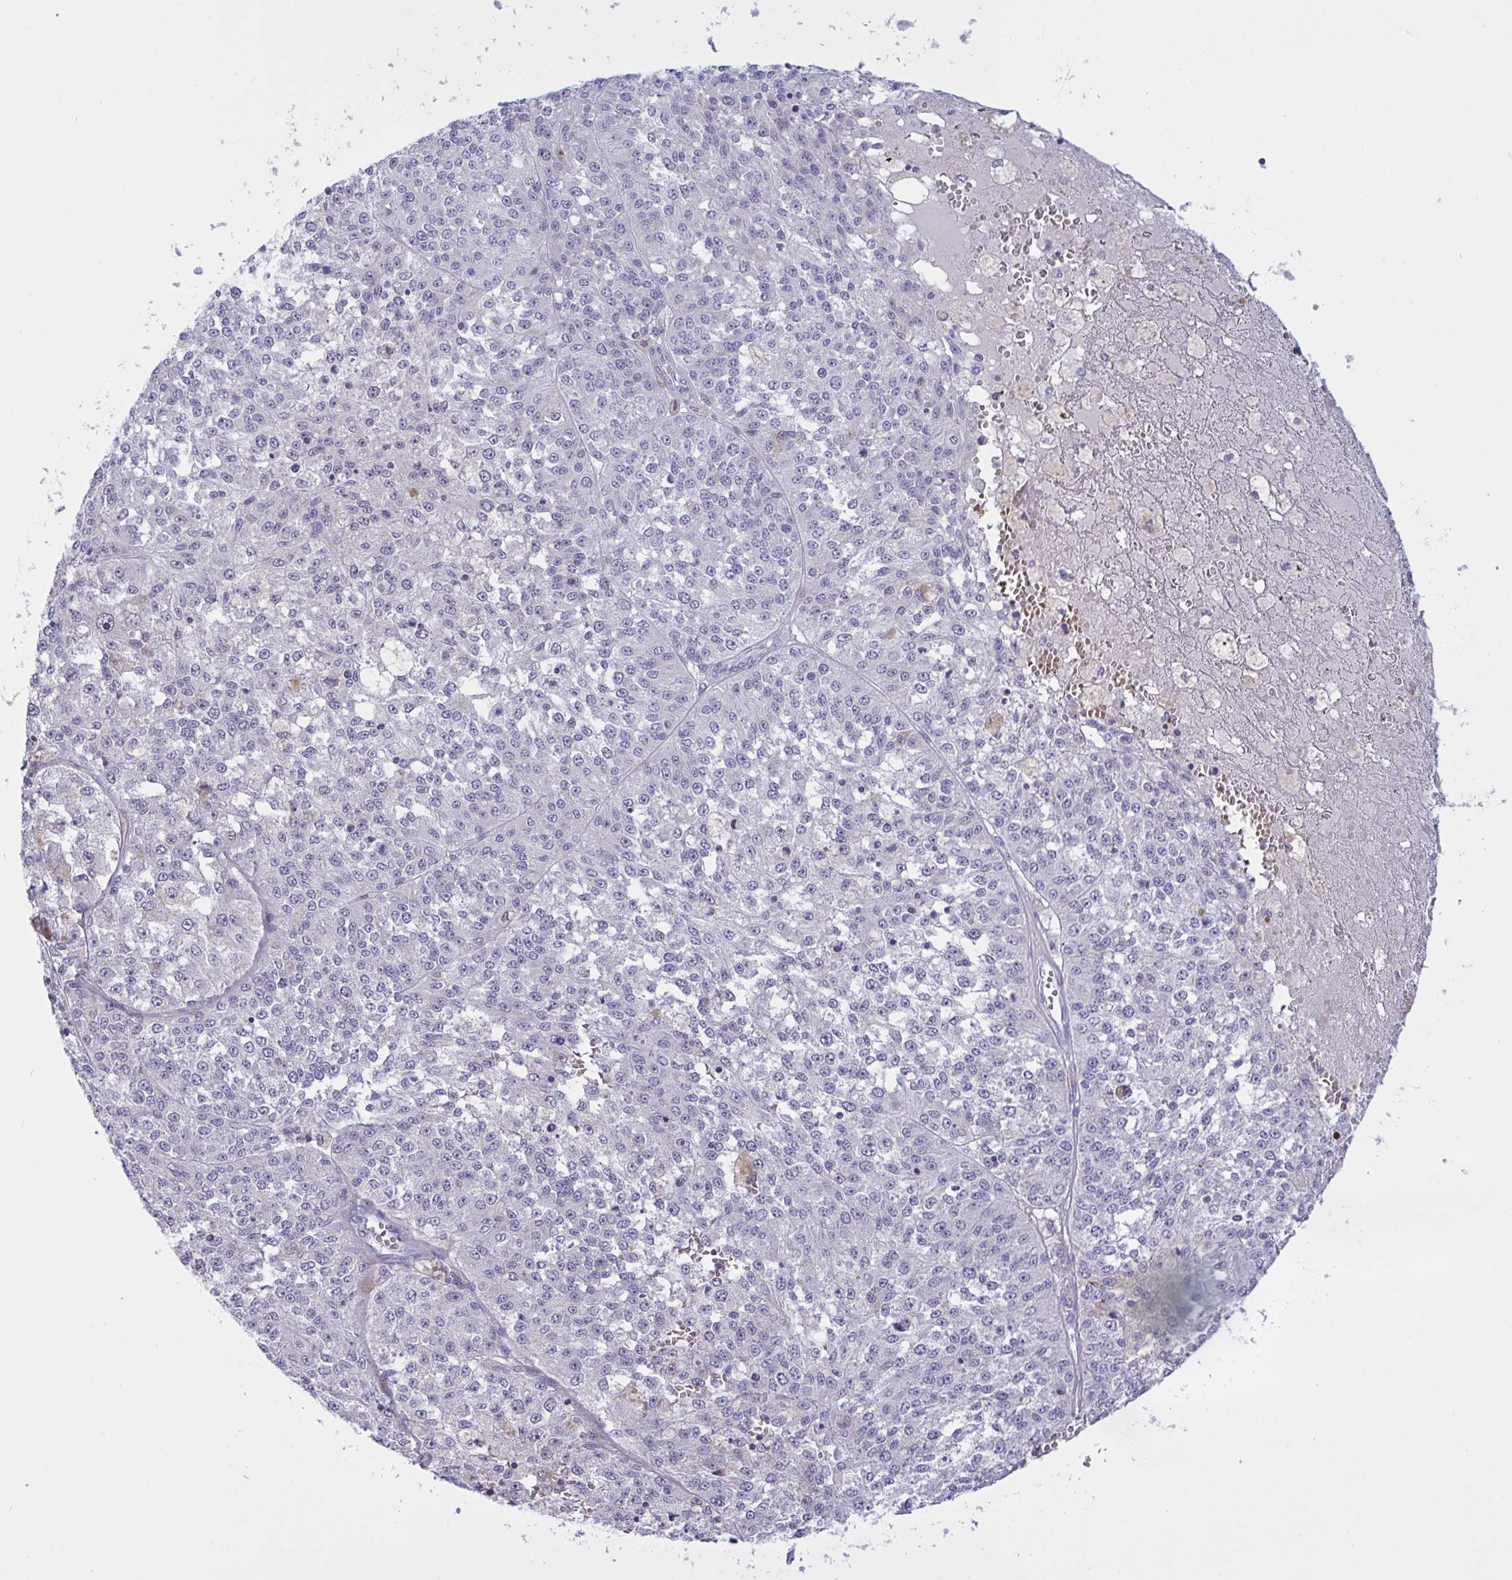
{"staining": {"intensity": "negative", "quantity": "none", "location": "none"}, "tissue": "melanoma", "cell_type": "Tumor cells", "image_type": "cancer", "snomed": [{"axis": "morphology", "description": "Malignant melanoma, Metastatic site"}, {"axis": "topography", "description": "Lymph node"}], "caption": "Micrograph shows no protein expression in tumor cells of melanoma tissue.", "gene": "OXLD1", "patient": {"sex": "female", "age": 64}}